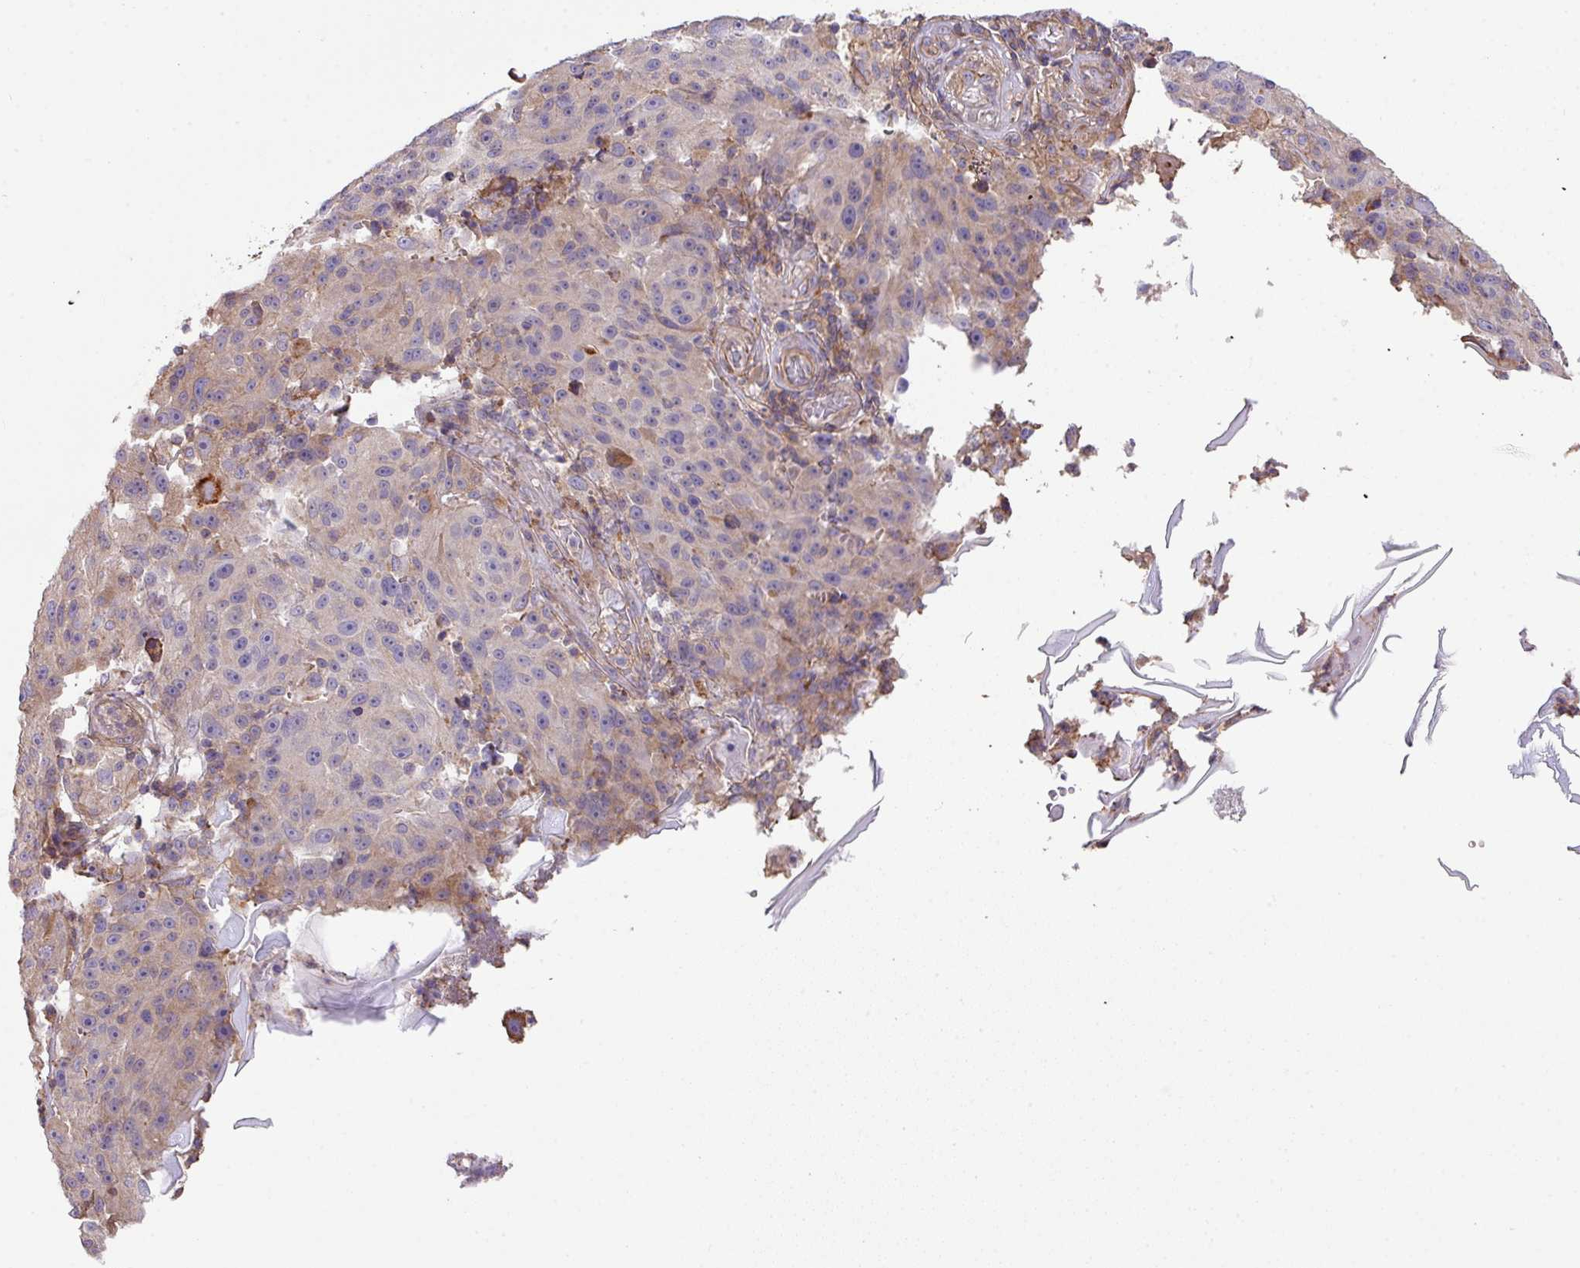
{"staining": {"intensity": "negative", "quantity": "none", "location": "none"}, "tissue": "melanoma", "cell_type": "Tumor cells", "image_type": "cancer", "snomed": [{"axis": "morphology", "description": "Malignant melanoma, NOS"}, {"axis": "topography", "description": "Skin"}], "caption": "Malignant melanoma was stained to show a protein in brown. There is no significant positivity in tumor cells. Nuclei are stained in blue.", "gene": "LRRC41", "patient": {"sex": "male", "age": 53}}